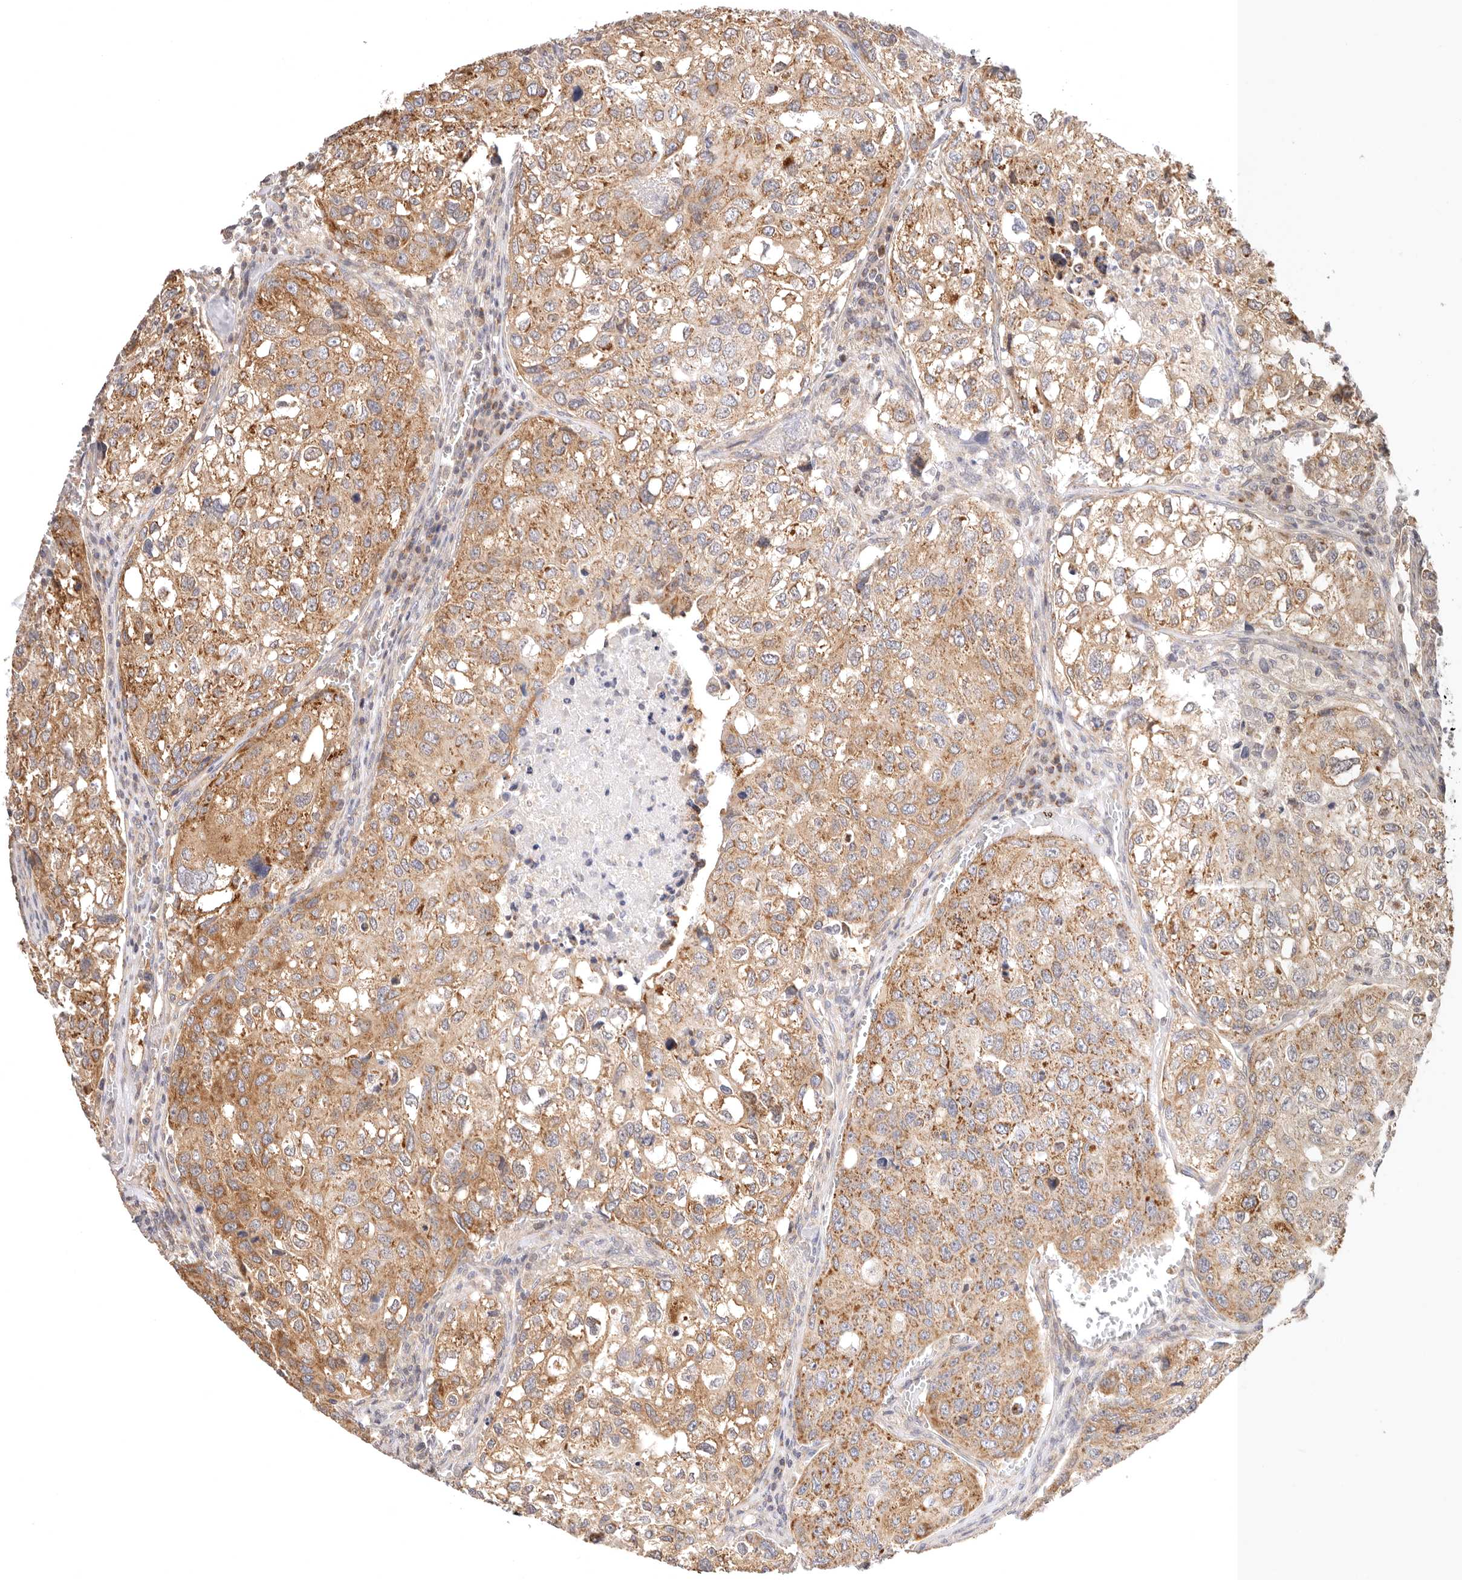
{"staining": {"intensity": "moderate", "quantity": ">75%", "location": "cytoplasmic/membranous"}, "tissue": "urothelial cancer", "cell_type": "Tumor cells", "image_type": "cancer", "snomed": [{"axis": "morphology", "description": "Urothelial carcinoma, High grade"}, {"axis": "topography", "description": "Lymph node"}, {"axis": "topography", "description": "Urinary bladder"}], "caption": "Urothelial cancer stained with IHC reveals moderate cytoplasmic/membranous positivity in about >75% of tumor cells.", "gene": "KCMF1", "patient": {"sex": "male", "age": 51}}